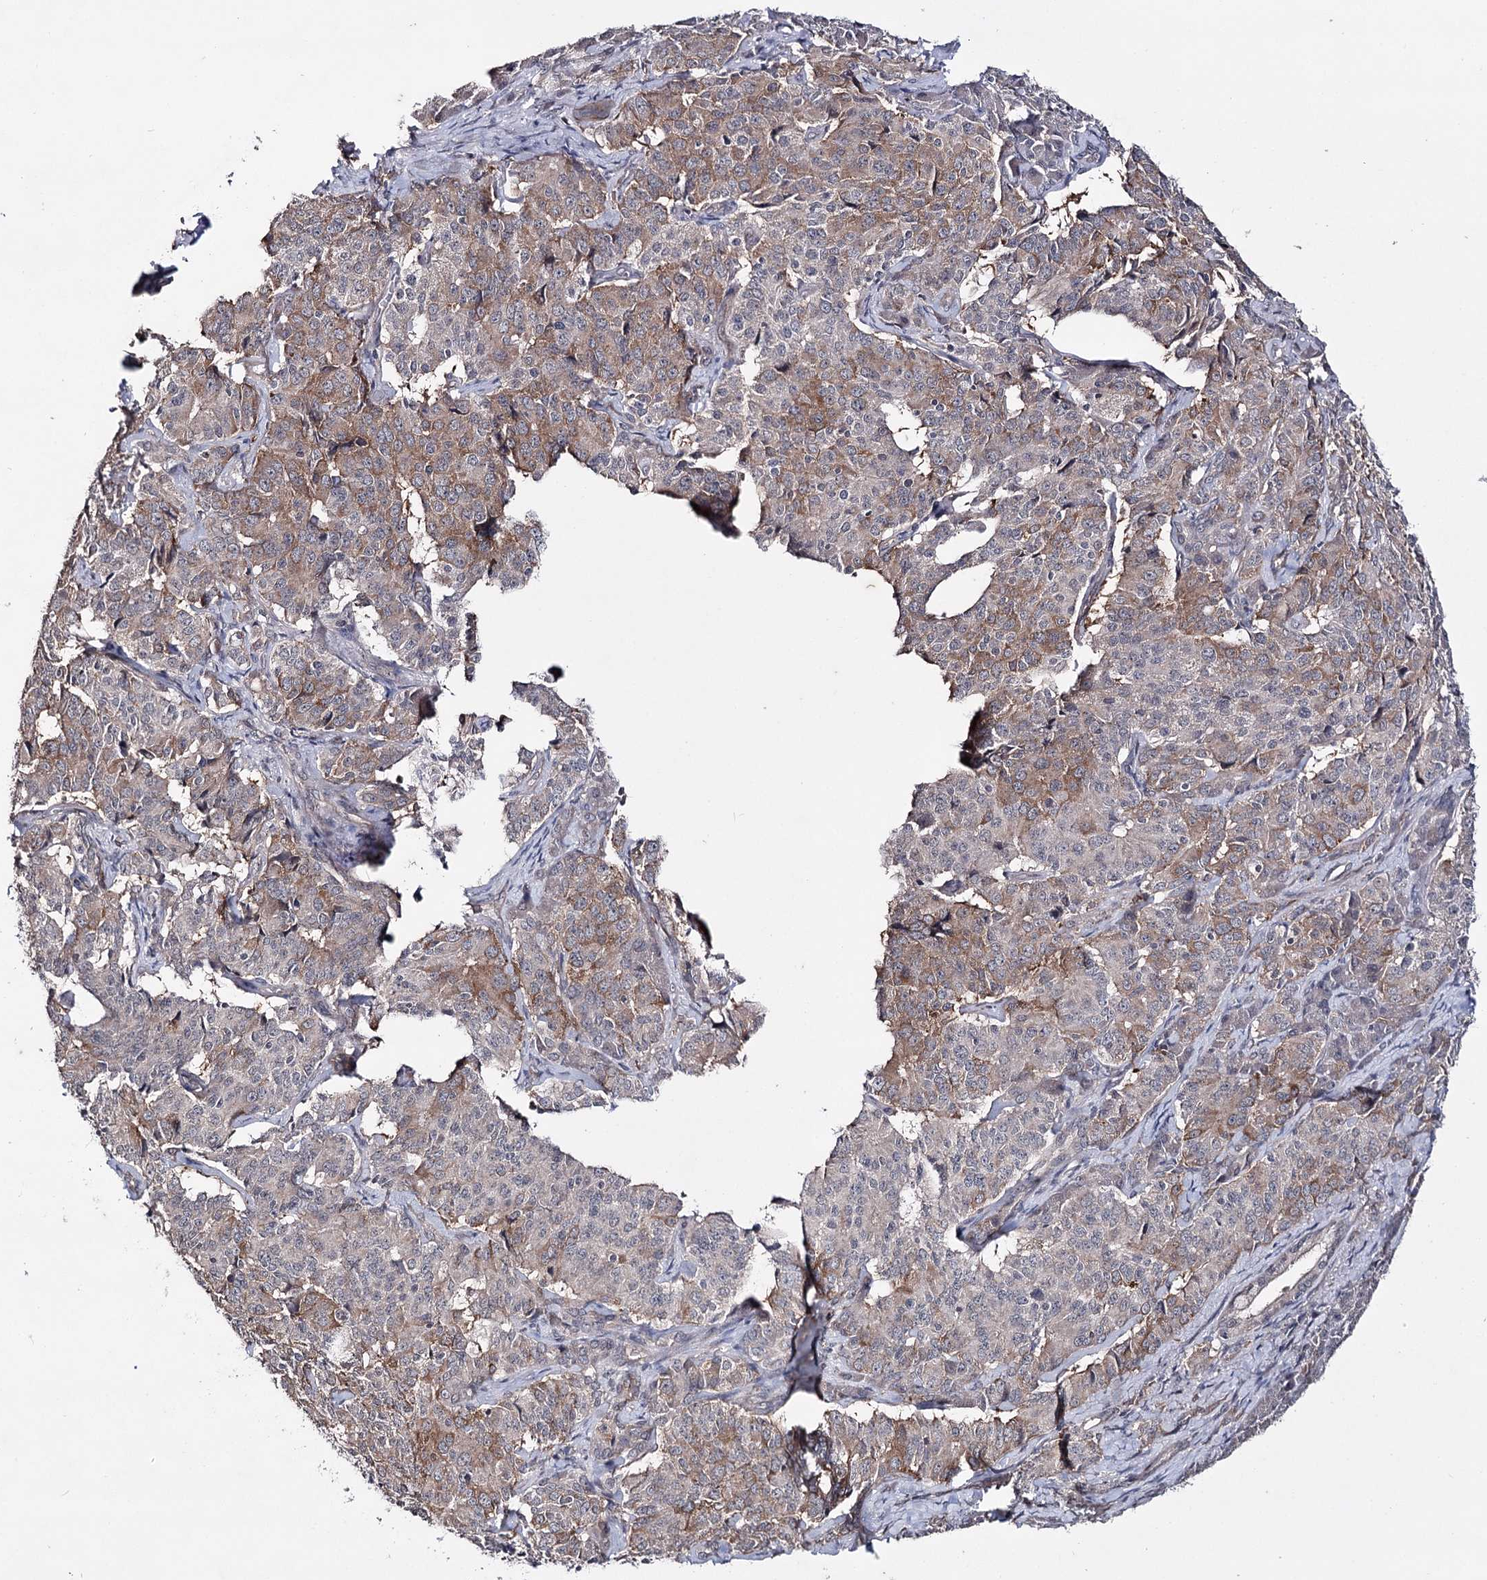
{"staining": {"intensity": "moderate", "quantity": "25%-75%", "location": "cytoplasmic/membranous"}, "tissue": "pancreatic cancer", "cell_type": "Tumor cells", "image_type": "cancer", "snomed": [{"axis": "morphology", "description": "Adenocarcinoma, NOS"}, {"axis": "topography", "description": "Pancreas"}], "caption": "Human pancreatic cancer stained with a protein marker shows moderate staining in tumor cells.", "gene": "SYNGR3", "patient": {"sex": "female", "age": 74}}